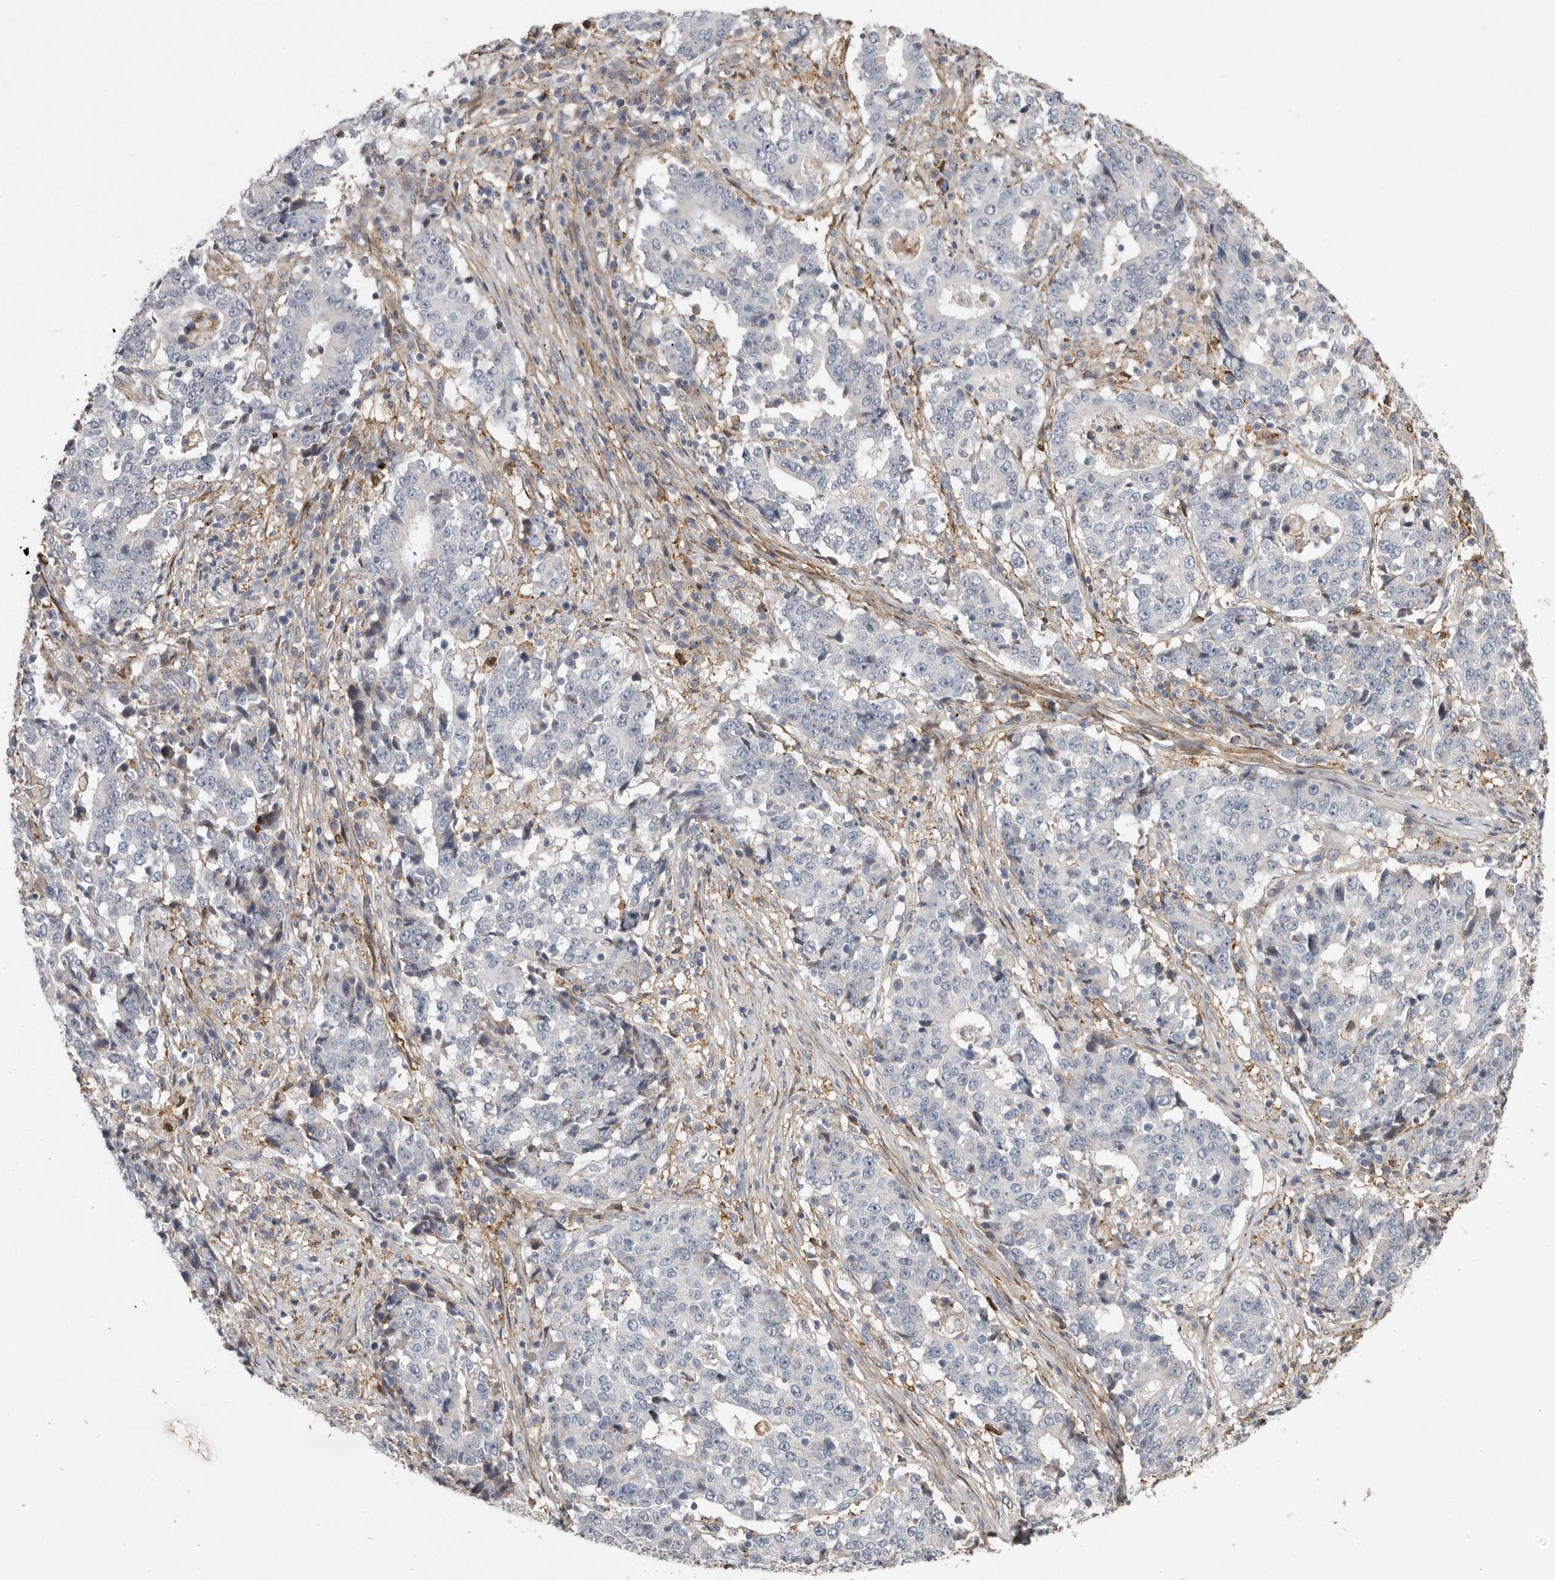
{"staining": {"intensity": "negative", "quantity": "none", "location": "none"}, "tissue": "stomach cancer", "cell_type": "Tumor cells", "image_type": "cancer", "snomed": [{"axis": "morphology", "description": "Adenocarcinoma, NOS"}, {"axis": "topography", "description": "Stomach"}], "caption": "Immunohistochemistry micrograph of neoplastic tissue: human adenocarcinoma (stomach) stained with DAB demonstrates no significant protein positivity in tumor cells.", "gene": "KIF26B", "patient": {"sex": "male", "age": 59}}